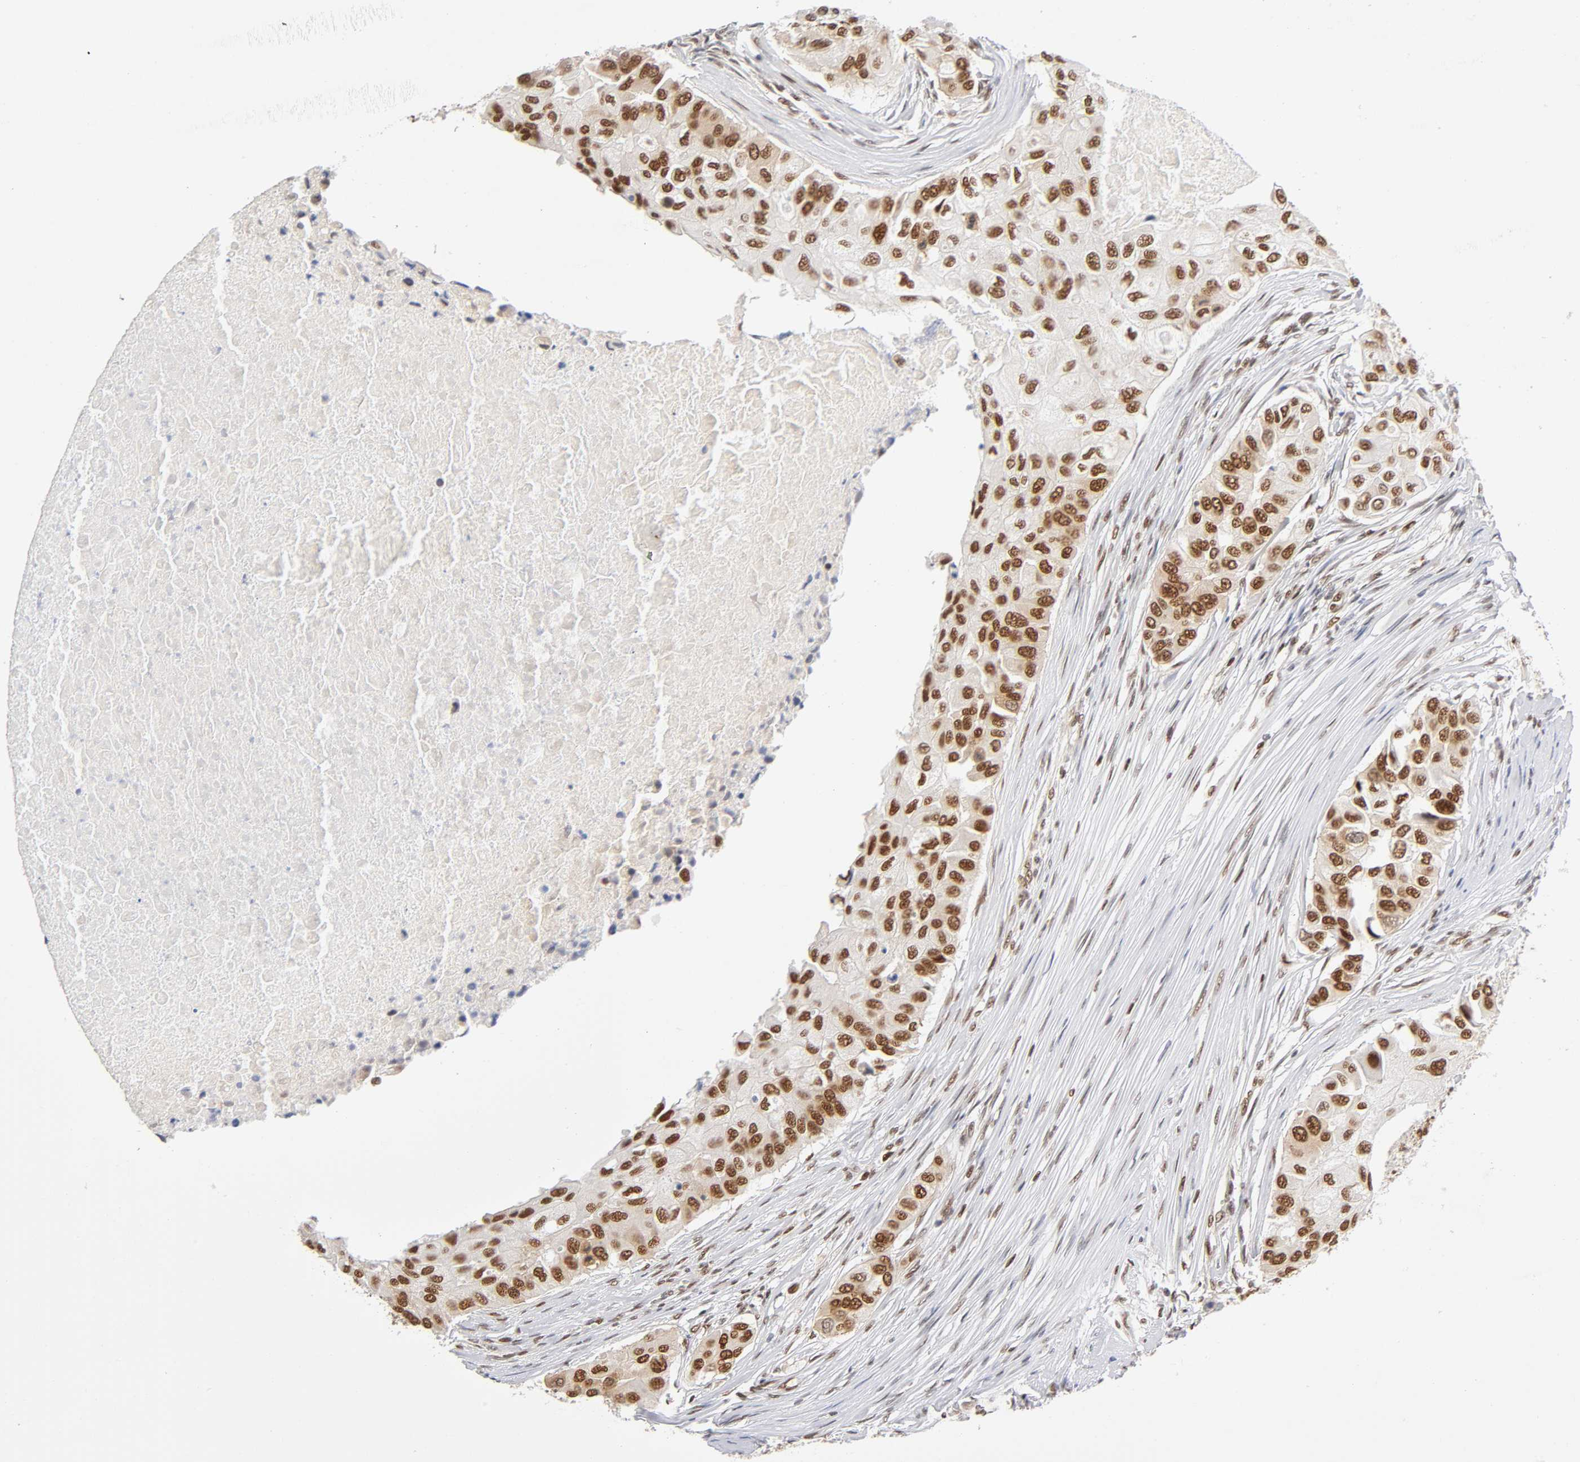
{"staining": {"intensity": "strong", "quantity": ">75%", "location": "nuclear"}, "tissue": "breast cancer", "cell_type": "Tumor cells", "image_type": "cancer", "snomed": [{"axis": "morphology", "description": "Normal tissue, NOS"}, {"axis": "morphology", "description": "Duct carcinoma"}, {"axis": "topography", "description": "Breast"}], "caption": "Breast cancer (invasive ductal carcinoma) stained for a protein exhibits strong nuclear positivity in tumor cells.", "gene": "ILKAP", "patient": {"sex": "female", "age": 49}}